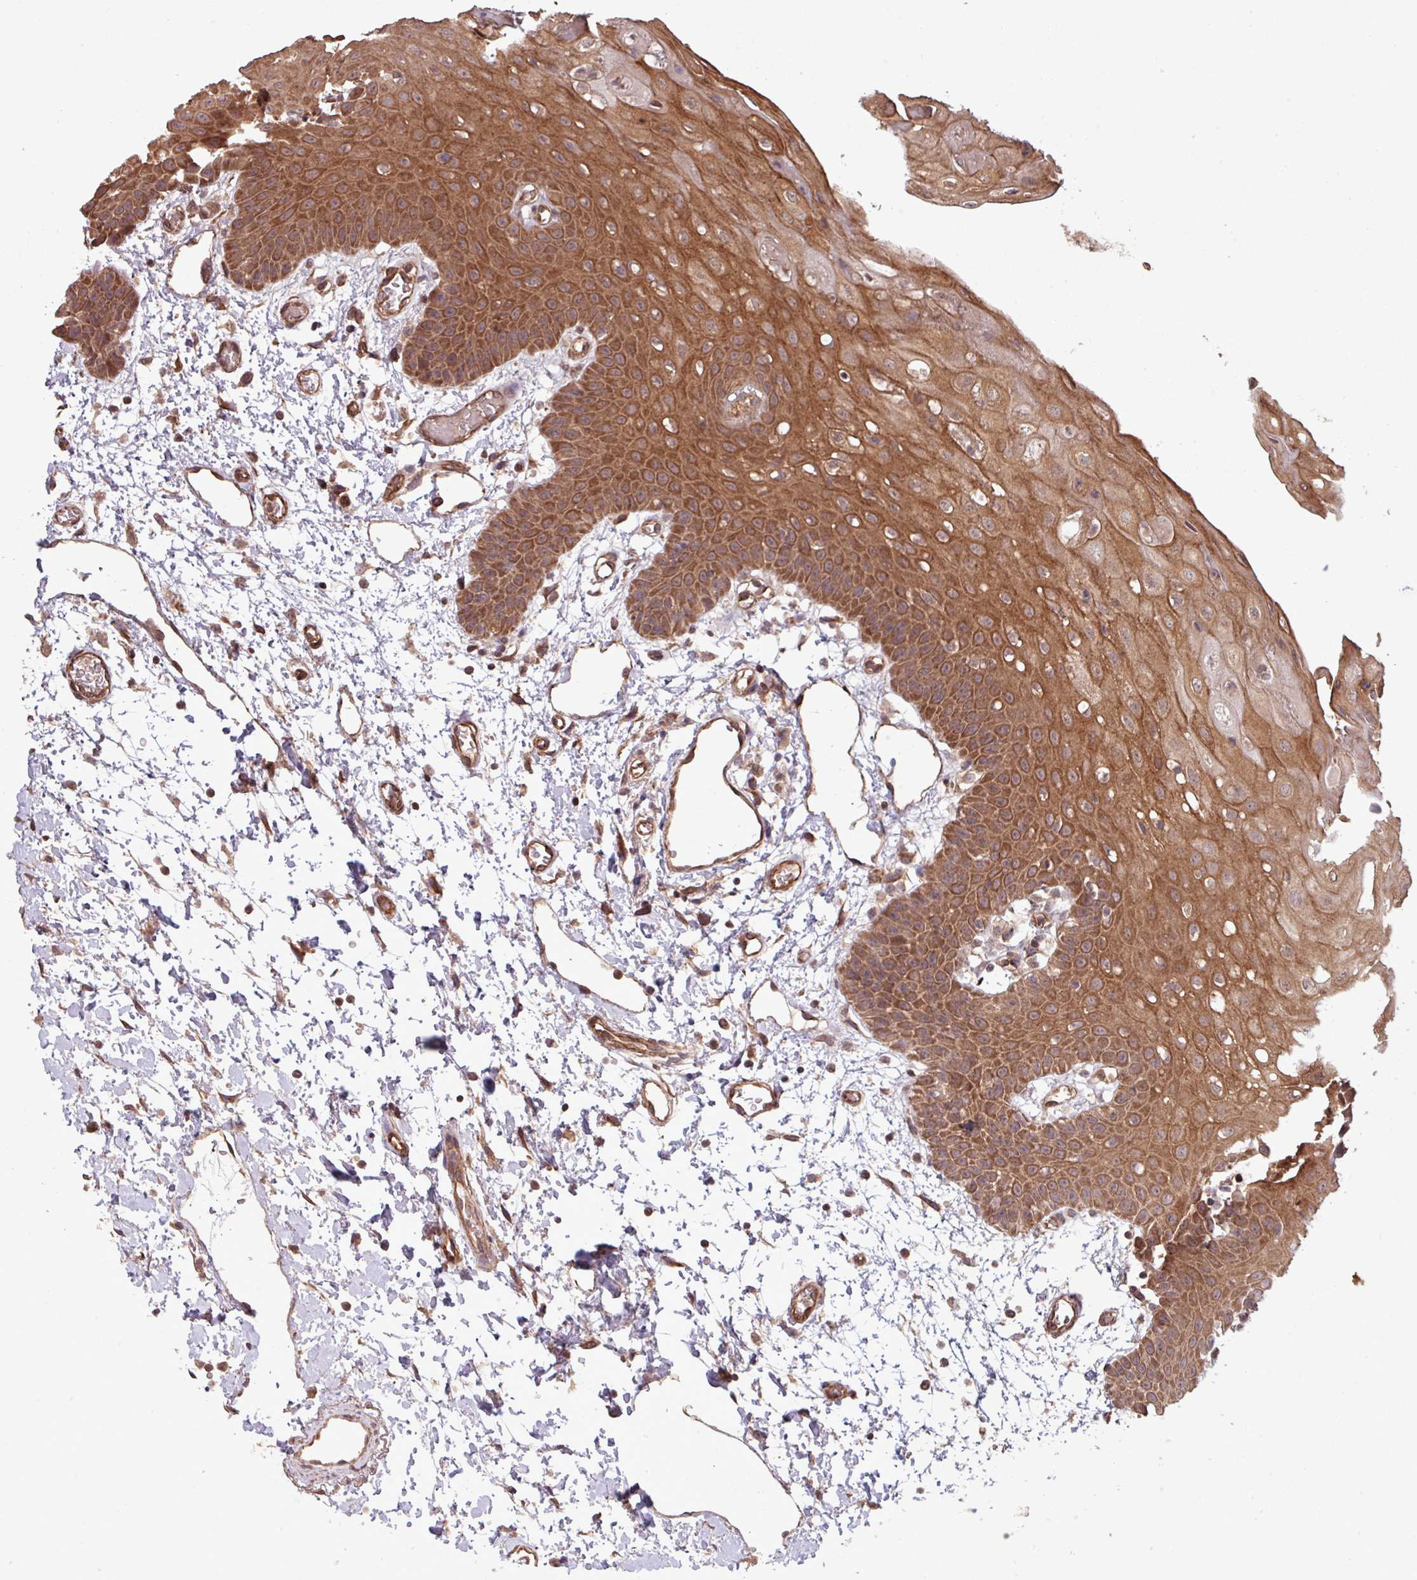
{"staining": {"intensity": "strong", "quantity": ">75%", "location": "cytoplasmic/membranous"}, "tissue": "oral mucosa", "cell_type": "Squamous epithelial cells", "image_type": "normal", "snomed": [{"axis": "morphology", "description": "Normal tissue, NOS"}, {"axis": "topography", "description": "Oral tissue"}, {"axis": "topography", "description": "Tounge, NOS"}], "caption": "IHC staining of benign oral mucosa, which reveals high levels of strong cytoplasmic/membranous expression in about >75% of squamous epithelial cells indicating strong cytoplasmic/membranous protein expression. The staining was performed using DAB (brown) for protein detection and nuclei were counterstained in hematoxylin (blue).", "gene": "TRABD2A", "patient": {"sex": "female", "age": 59}}